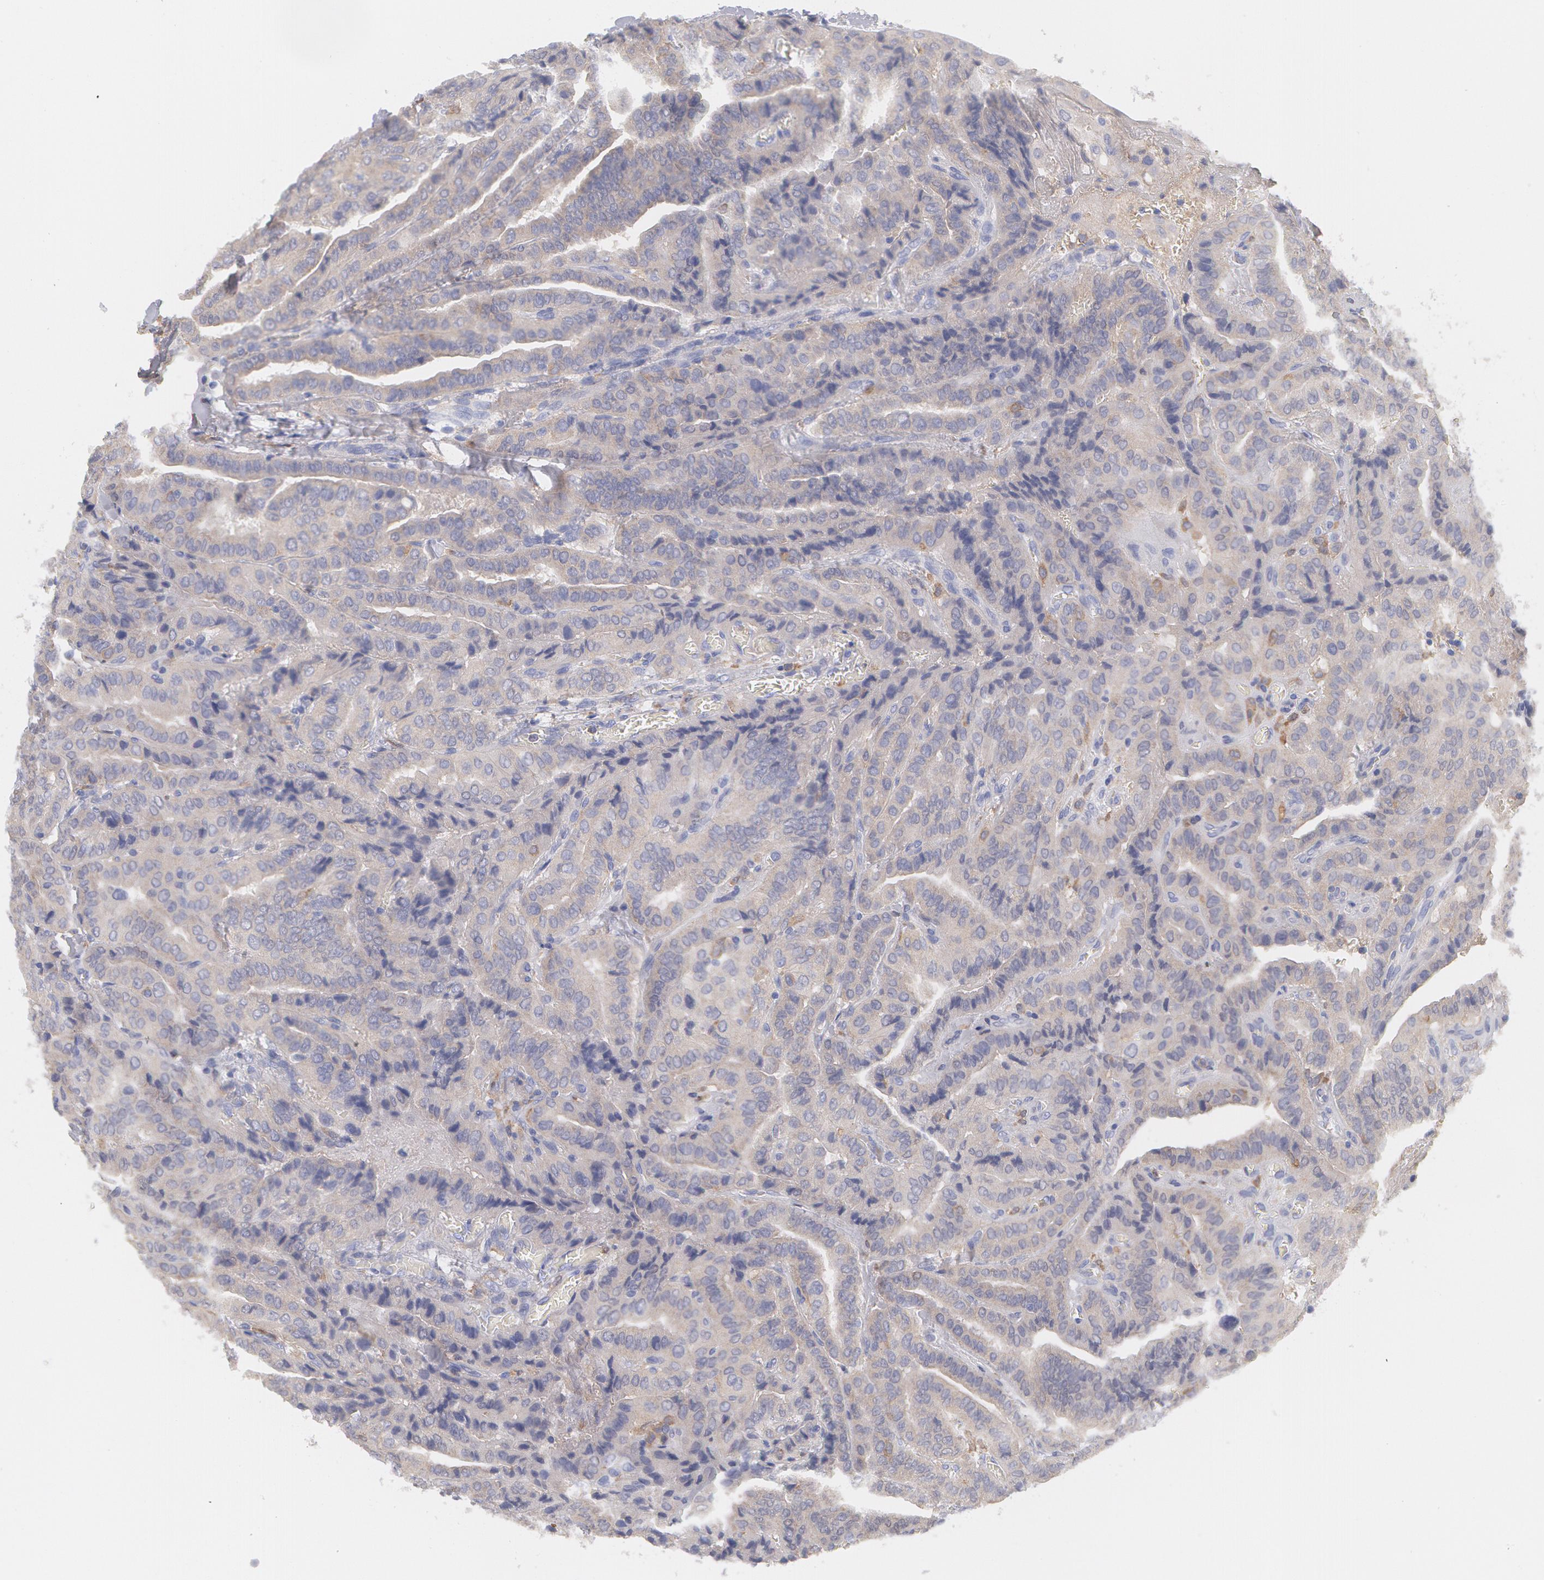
{"staining": {"intensity": "weak", "quantity": ">75%", "location": "cytoplasmic/membranous"}, "tissue": "thyroid cancer", "cell_type": "Tumor cells", "image_type": "cancer", "snomed": [{"axis": "morphology", "description": "Papillary adenocarcinoma, NOS"}, {"axis": "topography", "description": "Thyroid gland"}], "caption": "Immunohistochemical staining of human thyroid papillary adenocarcinoma exhibits weak cytoplasmic/membranous protein staining in about >75% of tumor cells.", "gene": "SYK", "patient": {"sex": "female", "age": 71}}